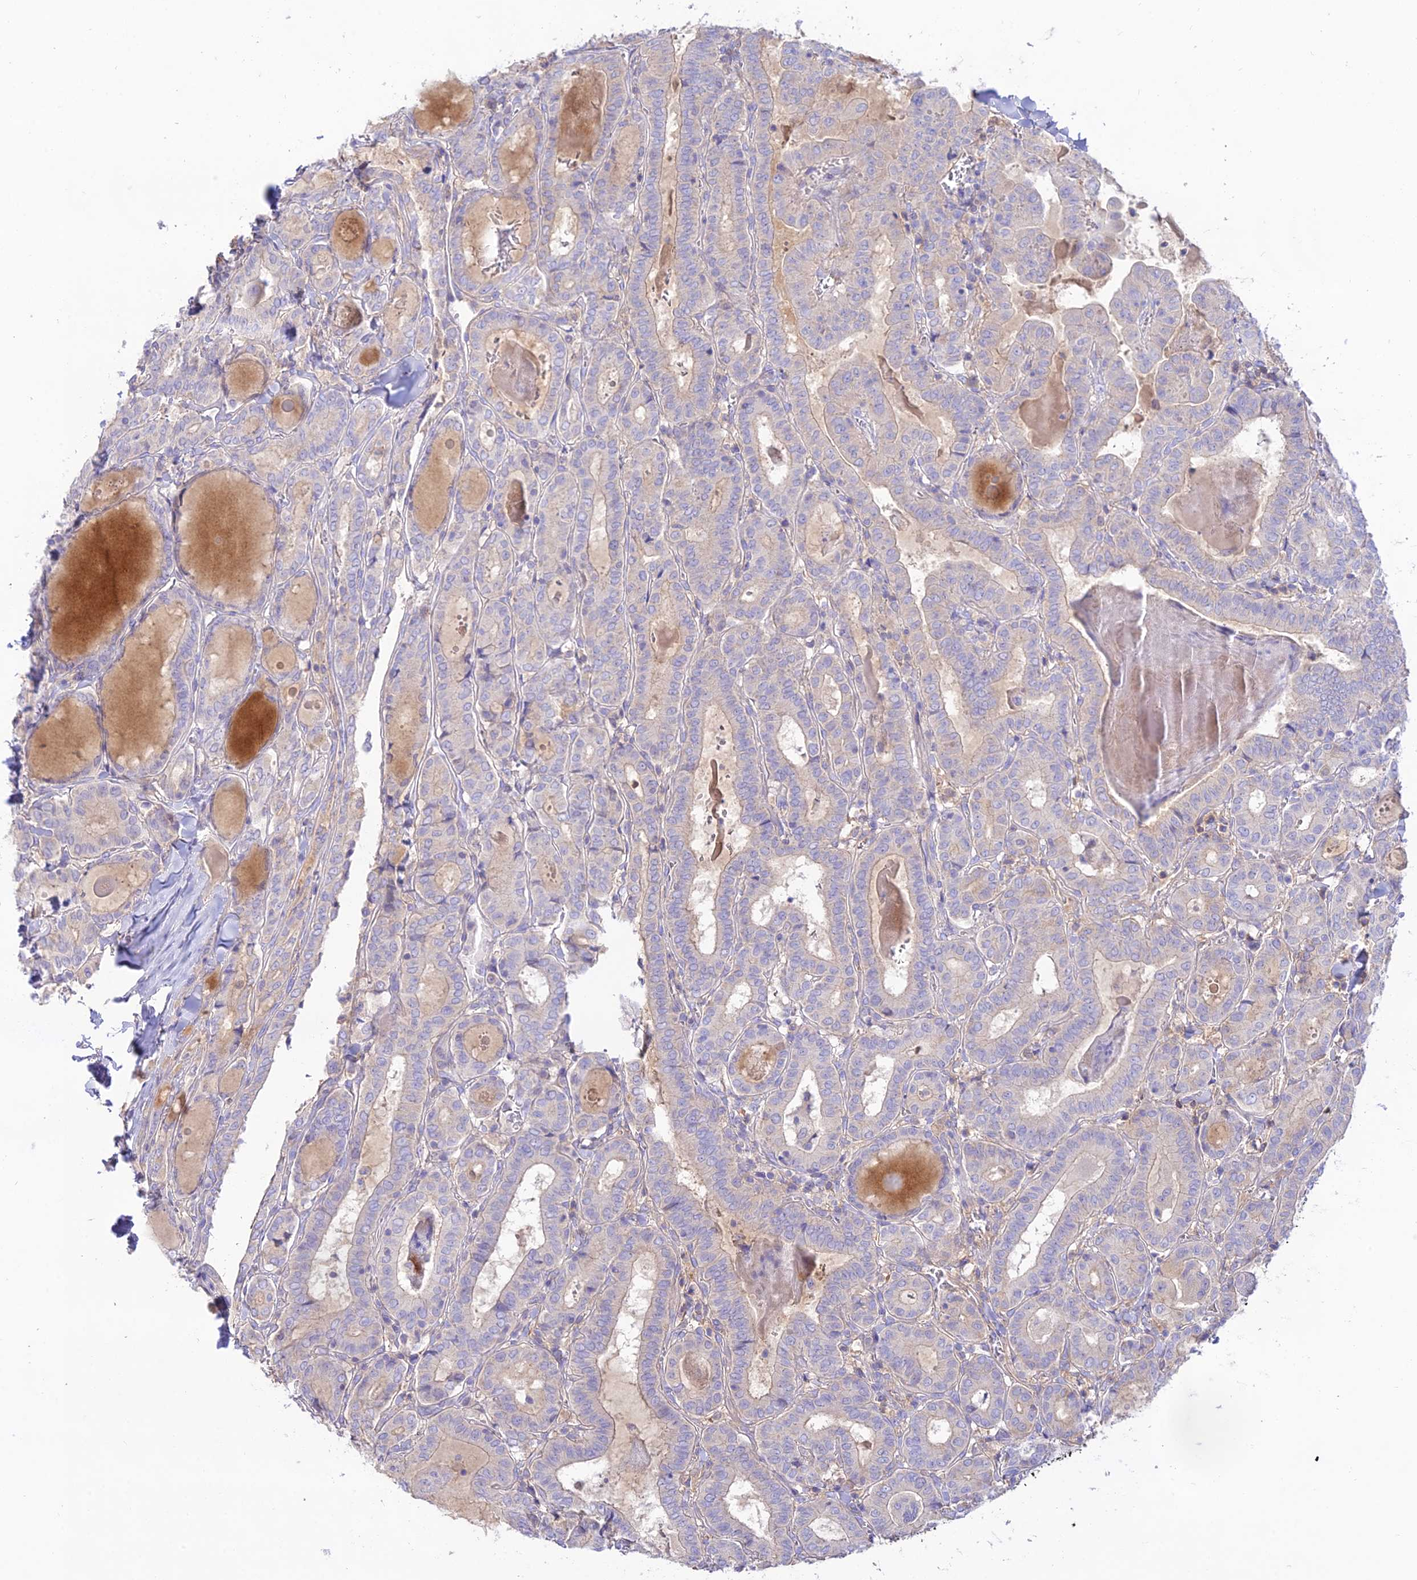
{"staining": {"intensity": "negative", "quantity": "none", "location": "none"}, "tissue": "thyroid cancer", "cell_type": "Tumor cells", "image_type": "cancer", "snomed": [{"axis": "morphology", "description": "Papillary adenocarcinoma, NOS"}, {"axis": "topography", "description": "Thyroid gland"}], "caption": "A high-resolution image shows immunohistochemistry staining of thyroid cancer (papillary adenocarcinoma), which displays no significant staining in tumor cells.", "gene": "NLRP9", "patient": {"sex": "female", "age": 72}}